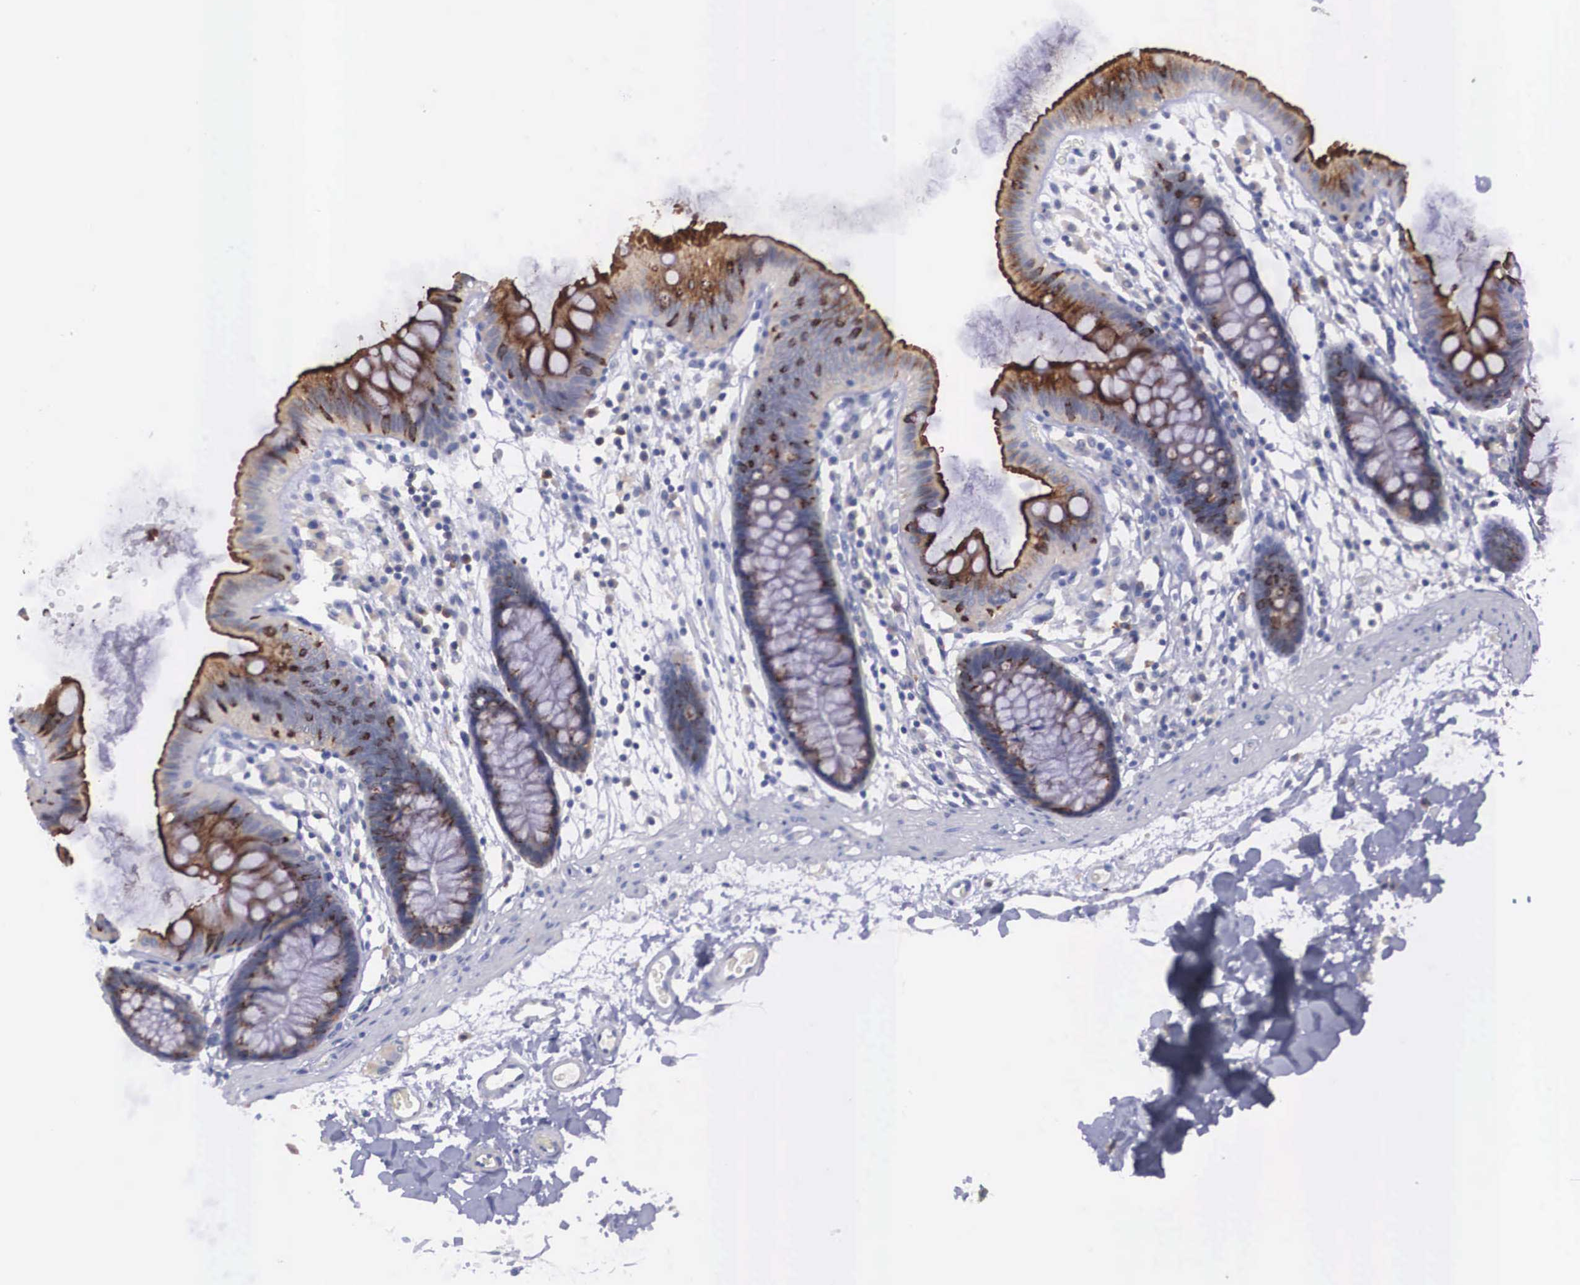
{"staining": {"intensity": "negative", "quantity": "none", "location": "none"}, "tissue": "colon", "cell_type": "Endothelial cells", "image_type": "normal", "snomed": [{"axis": "morphology", "description": "Normal tissue, NOS"}, {"axis": "topography", "description": "Colon"}], "caption": "Photomicrograph shows no protein expression in endothelial cells of normal colon.", "gene": "REPS2", "patient": {"sex": "male", "age": 54}}